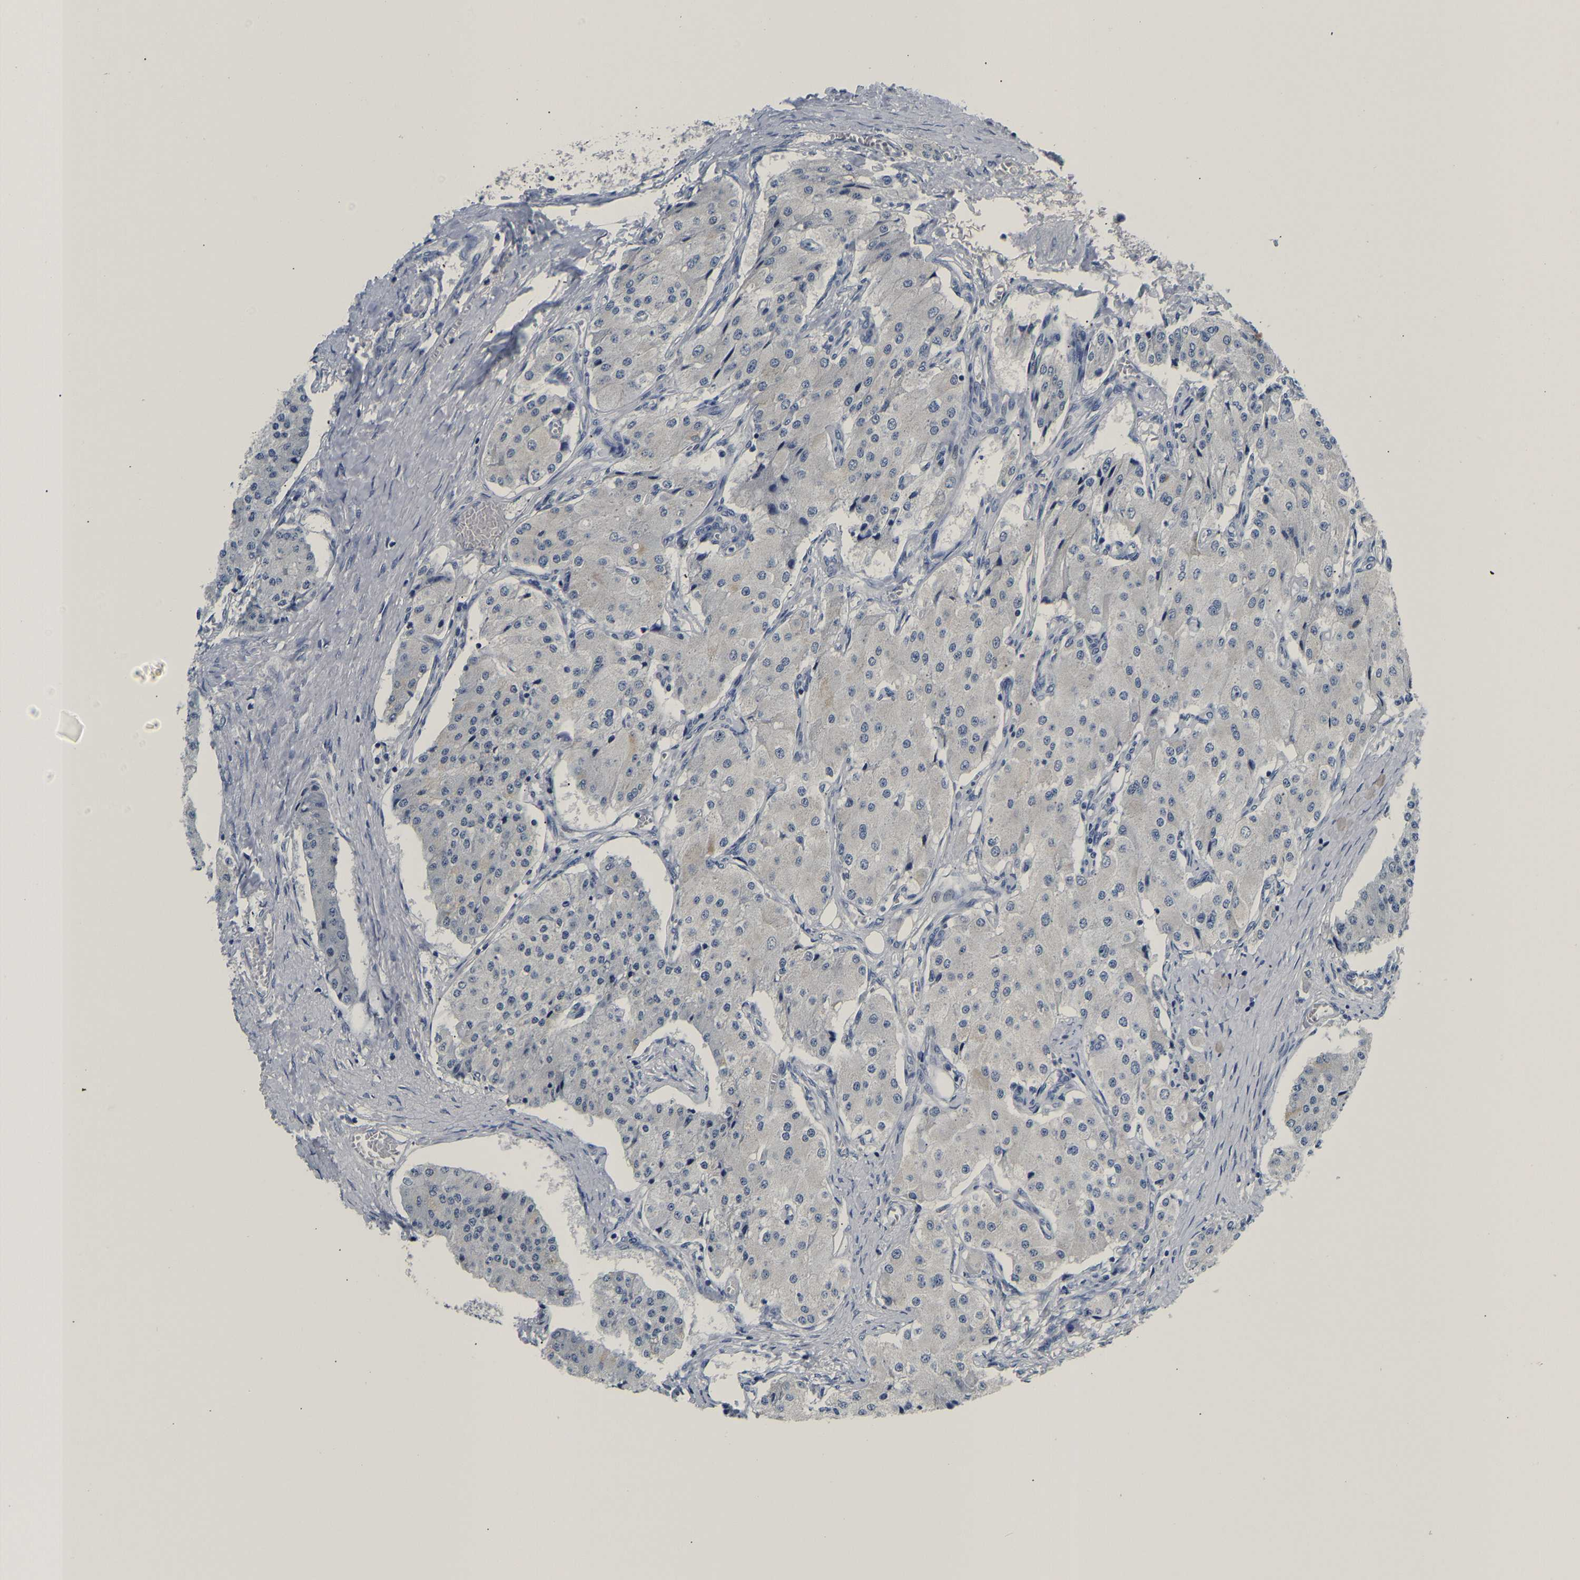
{"staining": {"intensity": "negative", "quantity": "none", "location": "none"}, "tissue": "carcinoid", "cell_type": "Tumor cells", "image_type": "cancer", "snomed": [{"axis": "morphology", "description": "Carcinoid, malignant, NOS"}, {"axis": "topography", "description": "Colon"}], "caption": "Malignant carcinoid stained for a protein using IHC reveals no expression tumor cells.", "gene": "PCK2", "patient": {"sex": "female", "age": 52}}